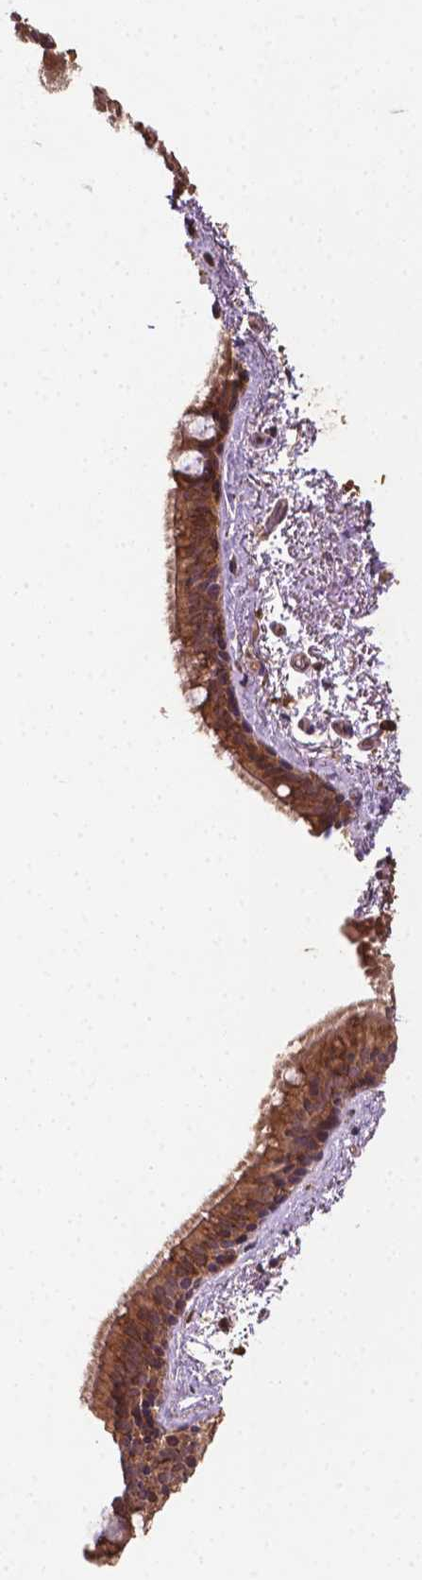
{"staining": {"intensity": "moderate", "quantity": ">75%", "location": "cytoplasmic/membranous"}, "tissue": "bronchus", "cell_type": "Respiratory epithelial cells", "image_type": "normal", "snomed": [{"axis": "morphology", "description": "Normal tissue, NOS"}, {"axis": "topography", "description": "Bronchus"}], "caption": "Human bronchus stained with a brown dye exhibits moderate cytoplasmic/membranous positive positivity in about >75% of respiratory epithelial cells.", "gene": "ZMYND19", "patient": {"sex": "female", "age": 61}}